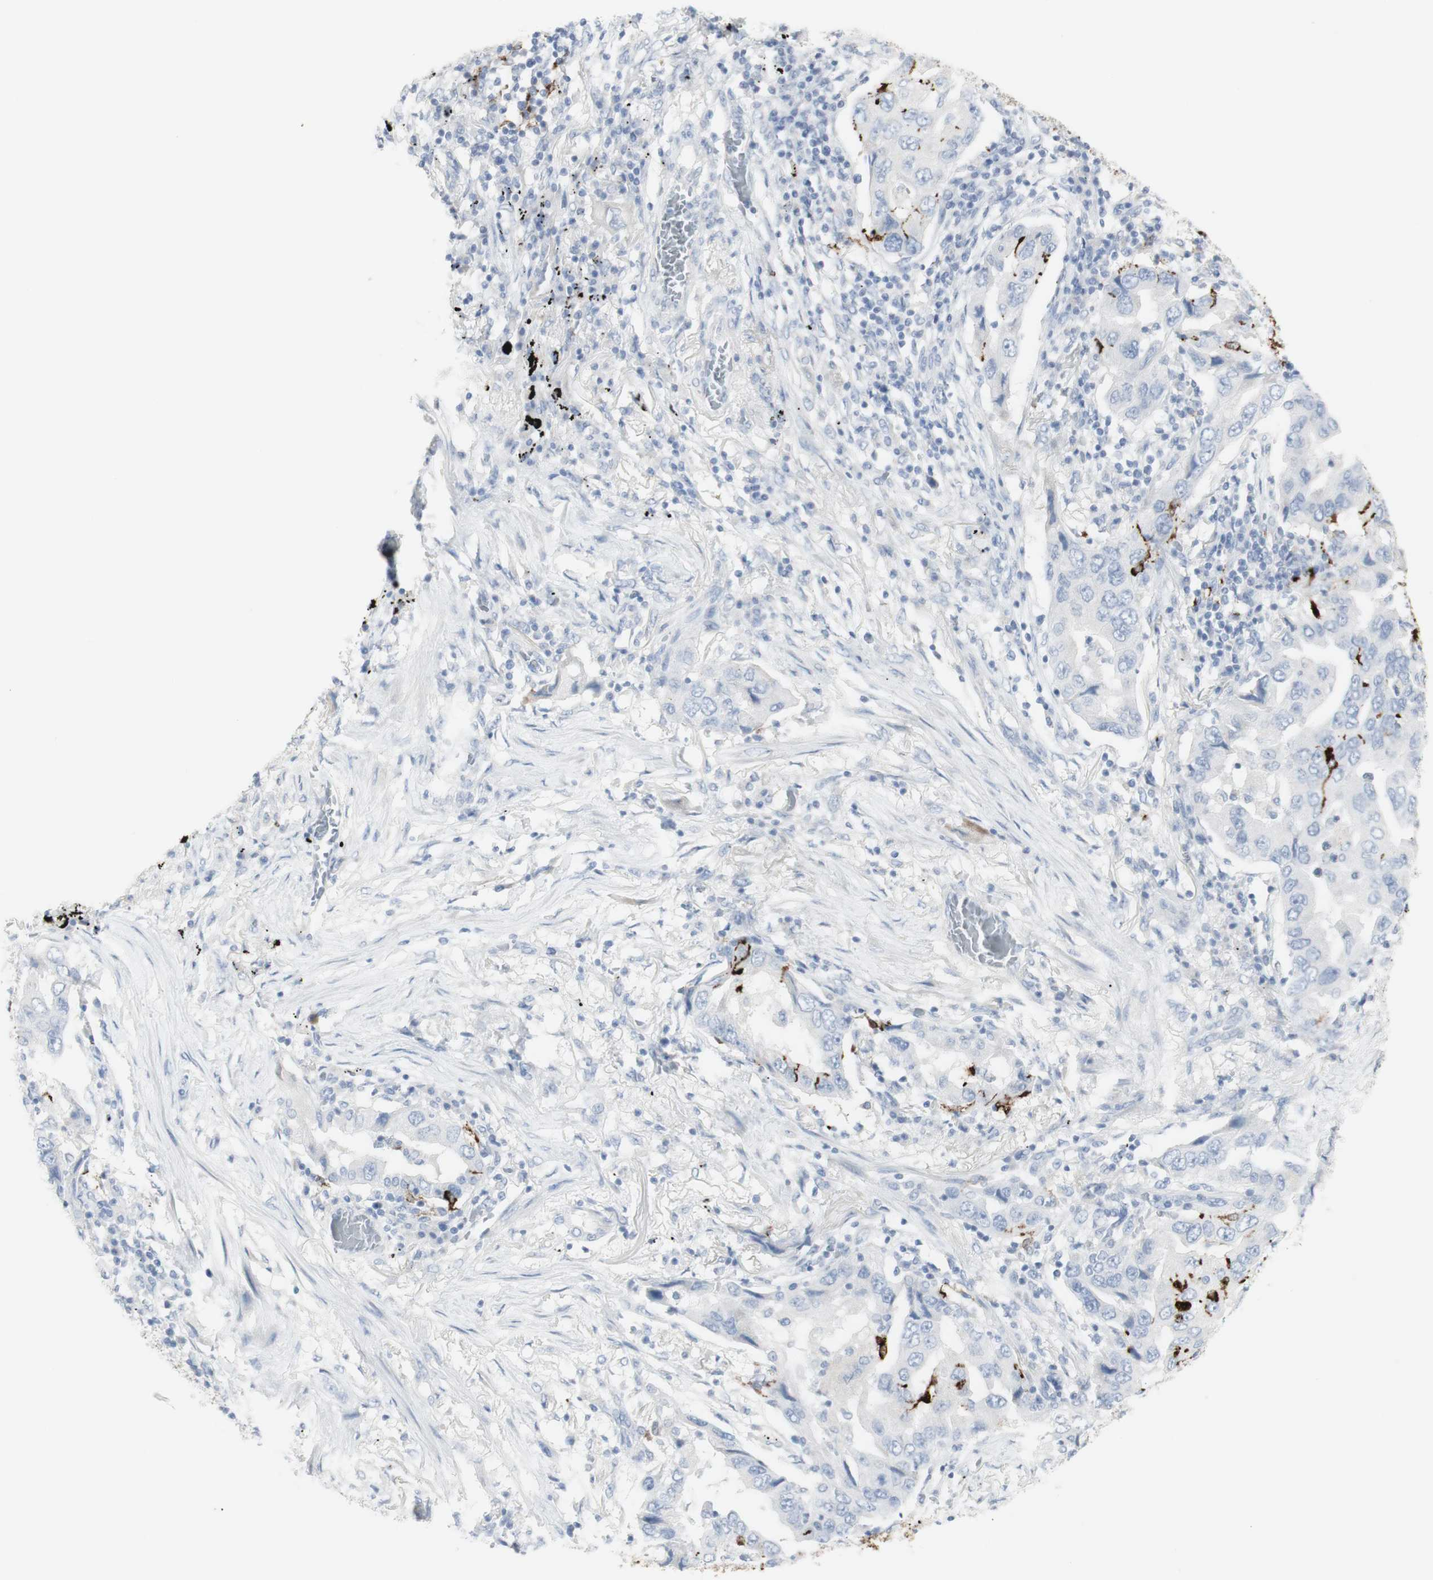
{"staining": {"intensity": "negative", "quantity": "none", "location": "none"}, "tissue": "lung cancer", "cell_type": "Tumor cells", "image_type": "cancer", "snomed": [{"axis": "morphology", "description": "Adenocarcinoma, NOS"}, {"axis": "topography", "description": "Lung"}], "caption": "Lung cancer stained for a protein using IHC exhibits no staining tumor cells.", "gene": "CD207", "patient": {"sex": "female", "age": 65}}